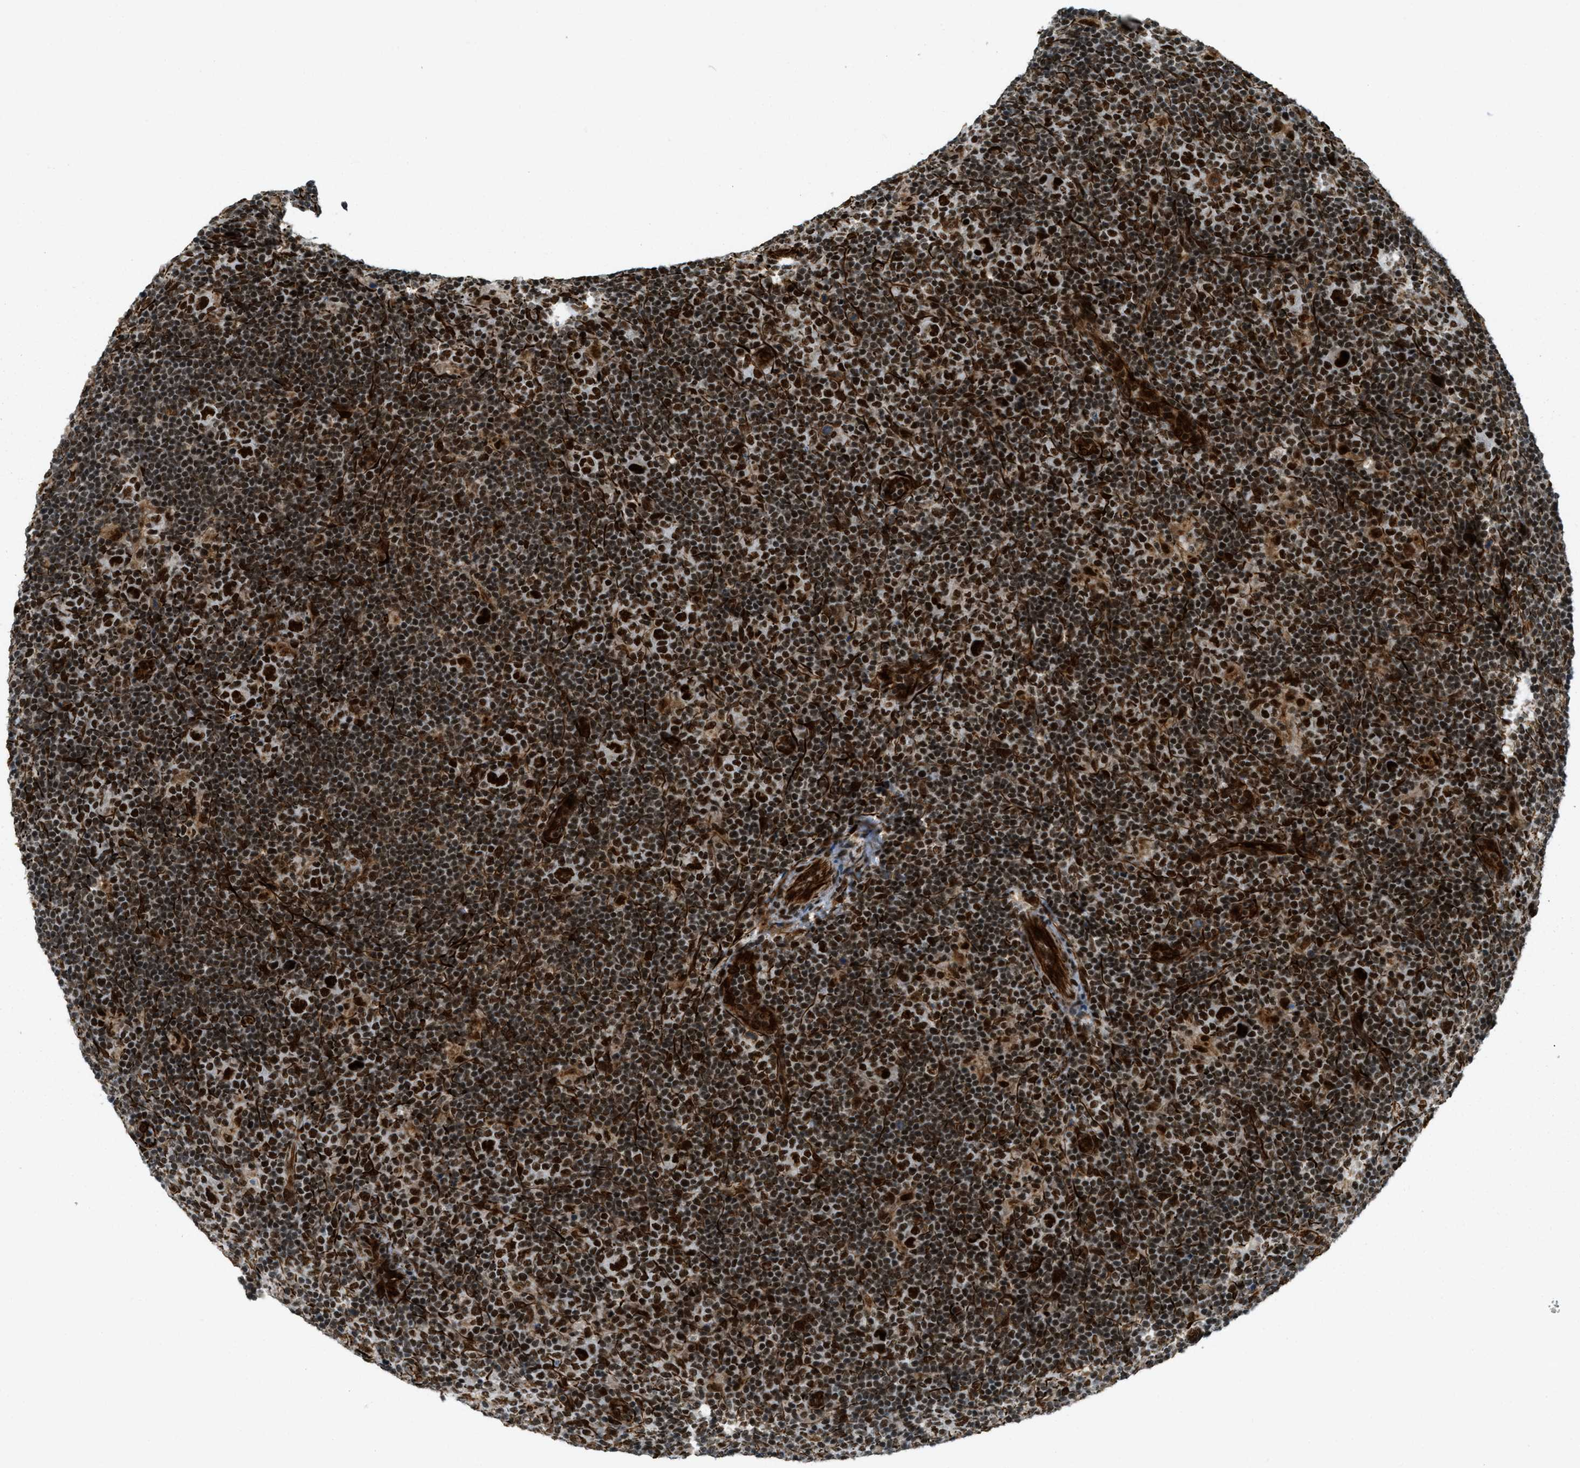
{"staining": {"intensity": "strong", "quantity": ">75%", "location": "nuclear"}, "tissue": "lymphoma", "cell_type": "Tumor cells", "image_type": "cancer", "snomed": [{"axis": "morphology", "description": "Hodgkin's disease, NOS"}, {"axis": "topography", "description": "Lymph node"}], "caption": "A micrograph of human Hodgkin's disease stained for a protein shows strong nuclear brown staining in tumor cells.", "gene": "ZFR", "patient": {"sex": "female", "age": 57}}